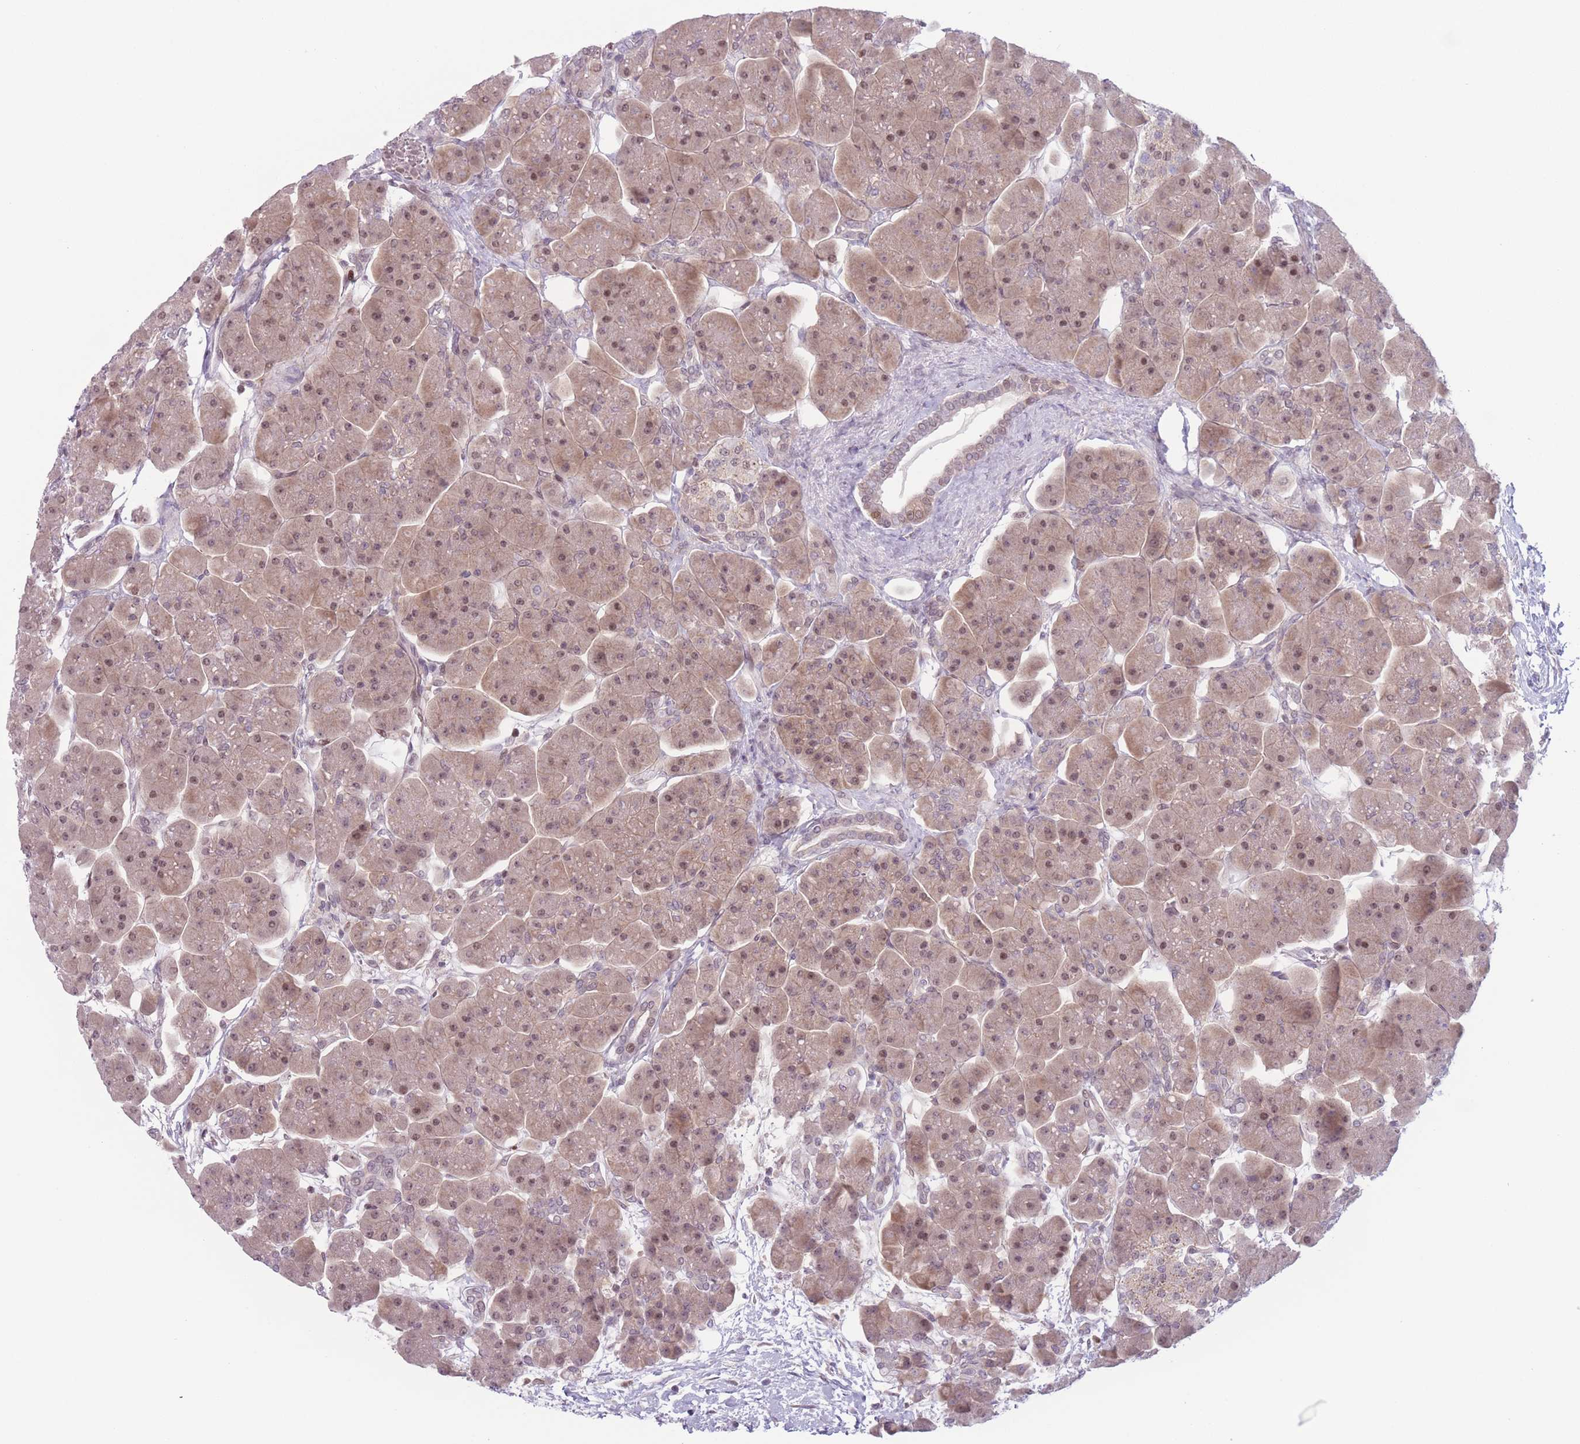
{"staining": {"intensity": "moderate", "quantity": ">75%", "location": "cytoplasmic/membranous,nuclear"}, "tissue": "pancreas", "cell_type": "Exocrine glandular cells", "image_type": "normal", "snomed": [{"axis": "morphology", "description": "Normal tissue, NOS"}, {"axis": "topography", "description": "Pancreas"}], "caption": "A high-resolution image shows immunohistochemistry staining of unremarkable pancreas, which exhibits moderate cytoplasmic/membranous,nuclear positivity in approximately >75% of exocrine glandular cells.", "gene": "ENSG00000267179", "patient": {"sex": "male", "age": 66}}